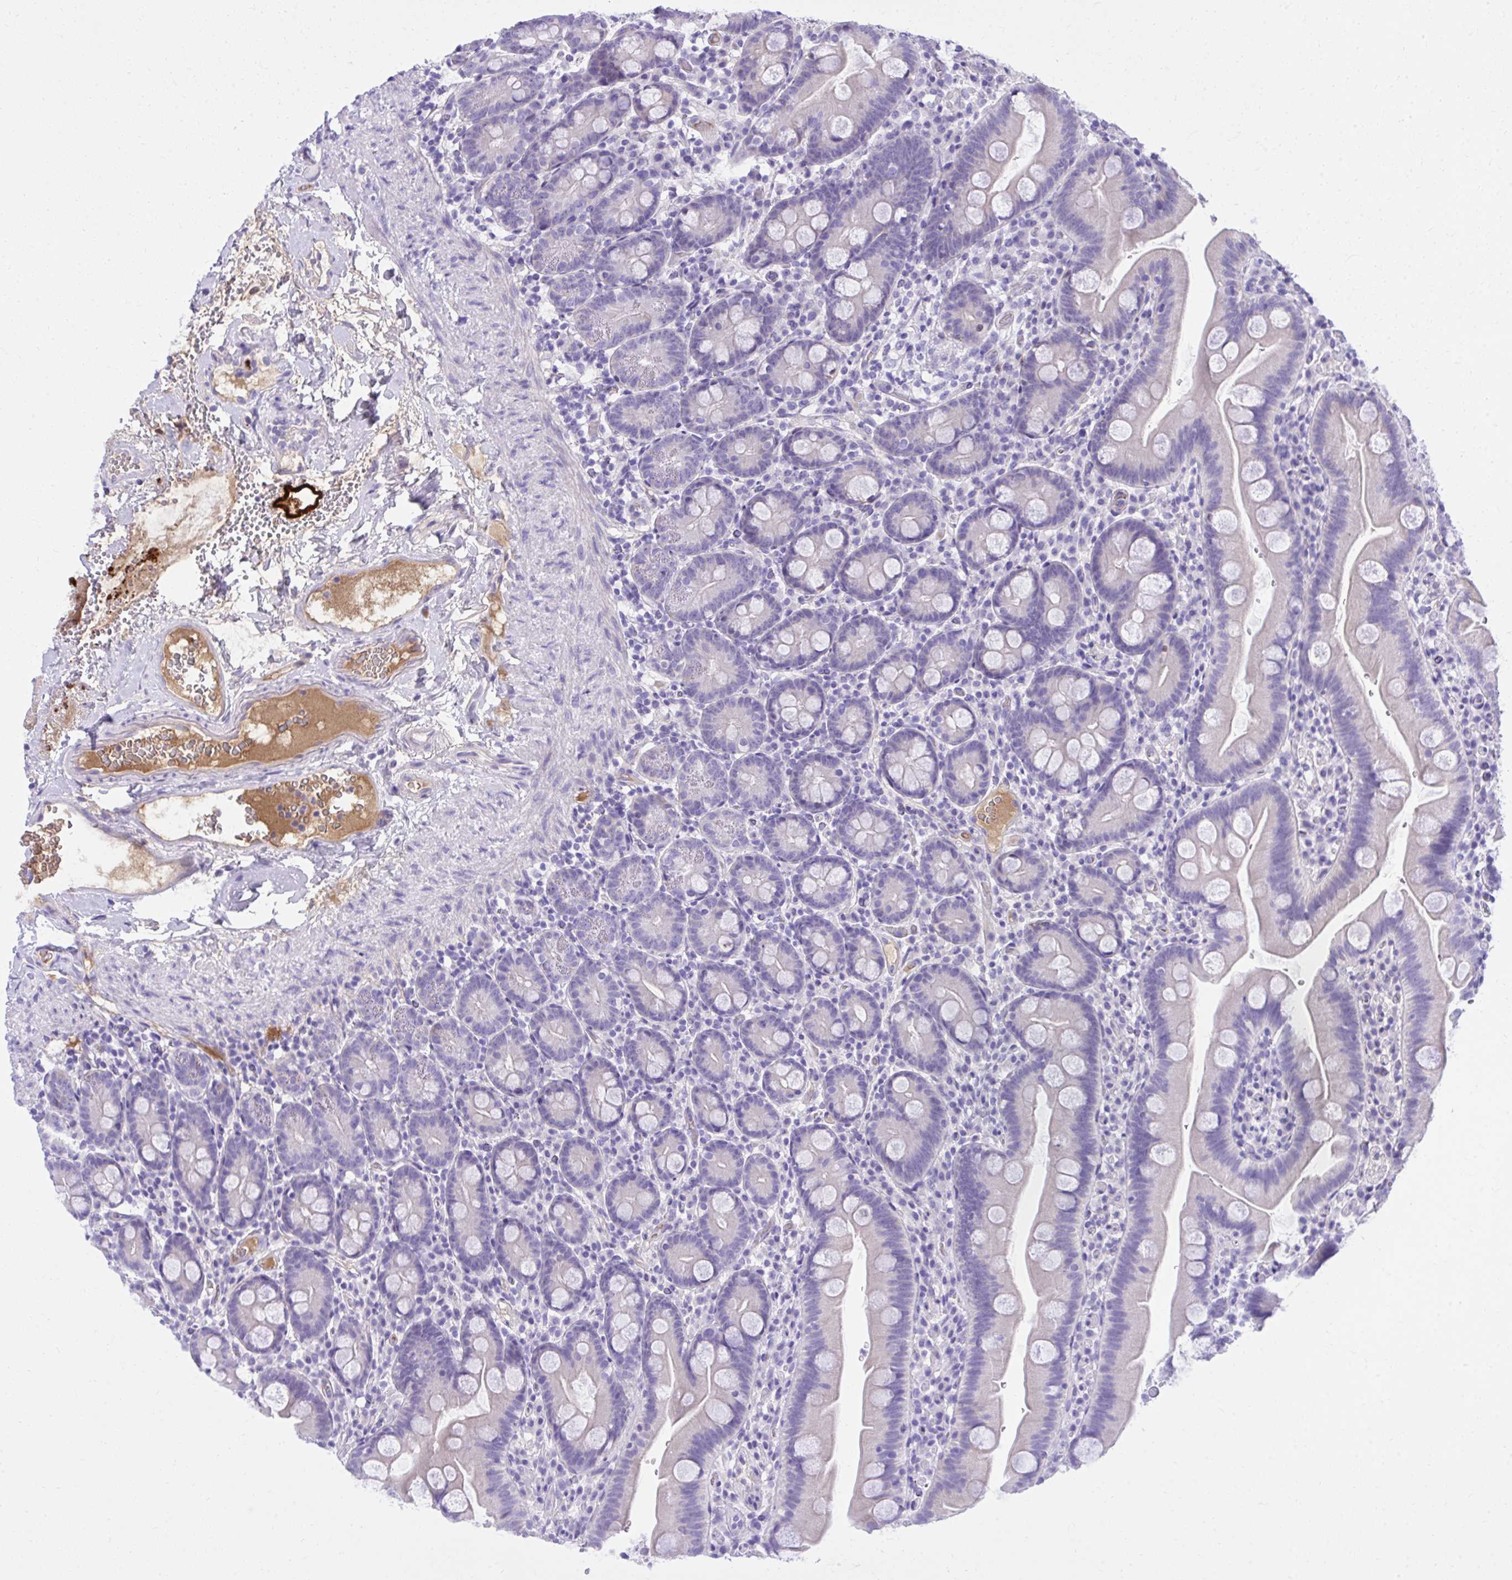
{"staining": {"intensity": "negative", "quantity": "none", "location": "none"}, "tissue": "small intestine", "cell_type": "Glandular cells", "image_type": "normal", "snomed": [{"axis": "morphology", "description": "Normal tissue, NOS"}, {"axis": "topography", "description": "Small intestine"}], "caption": "A micrograph of human small intestine is negative for staining in glandular cells. (IHC, brightfield microscopy, high magnification).", "gene": "HRG", "patient": {"sex": "female", "age": 68}}